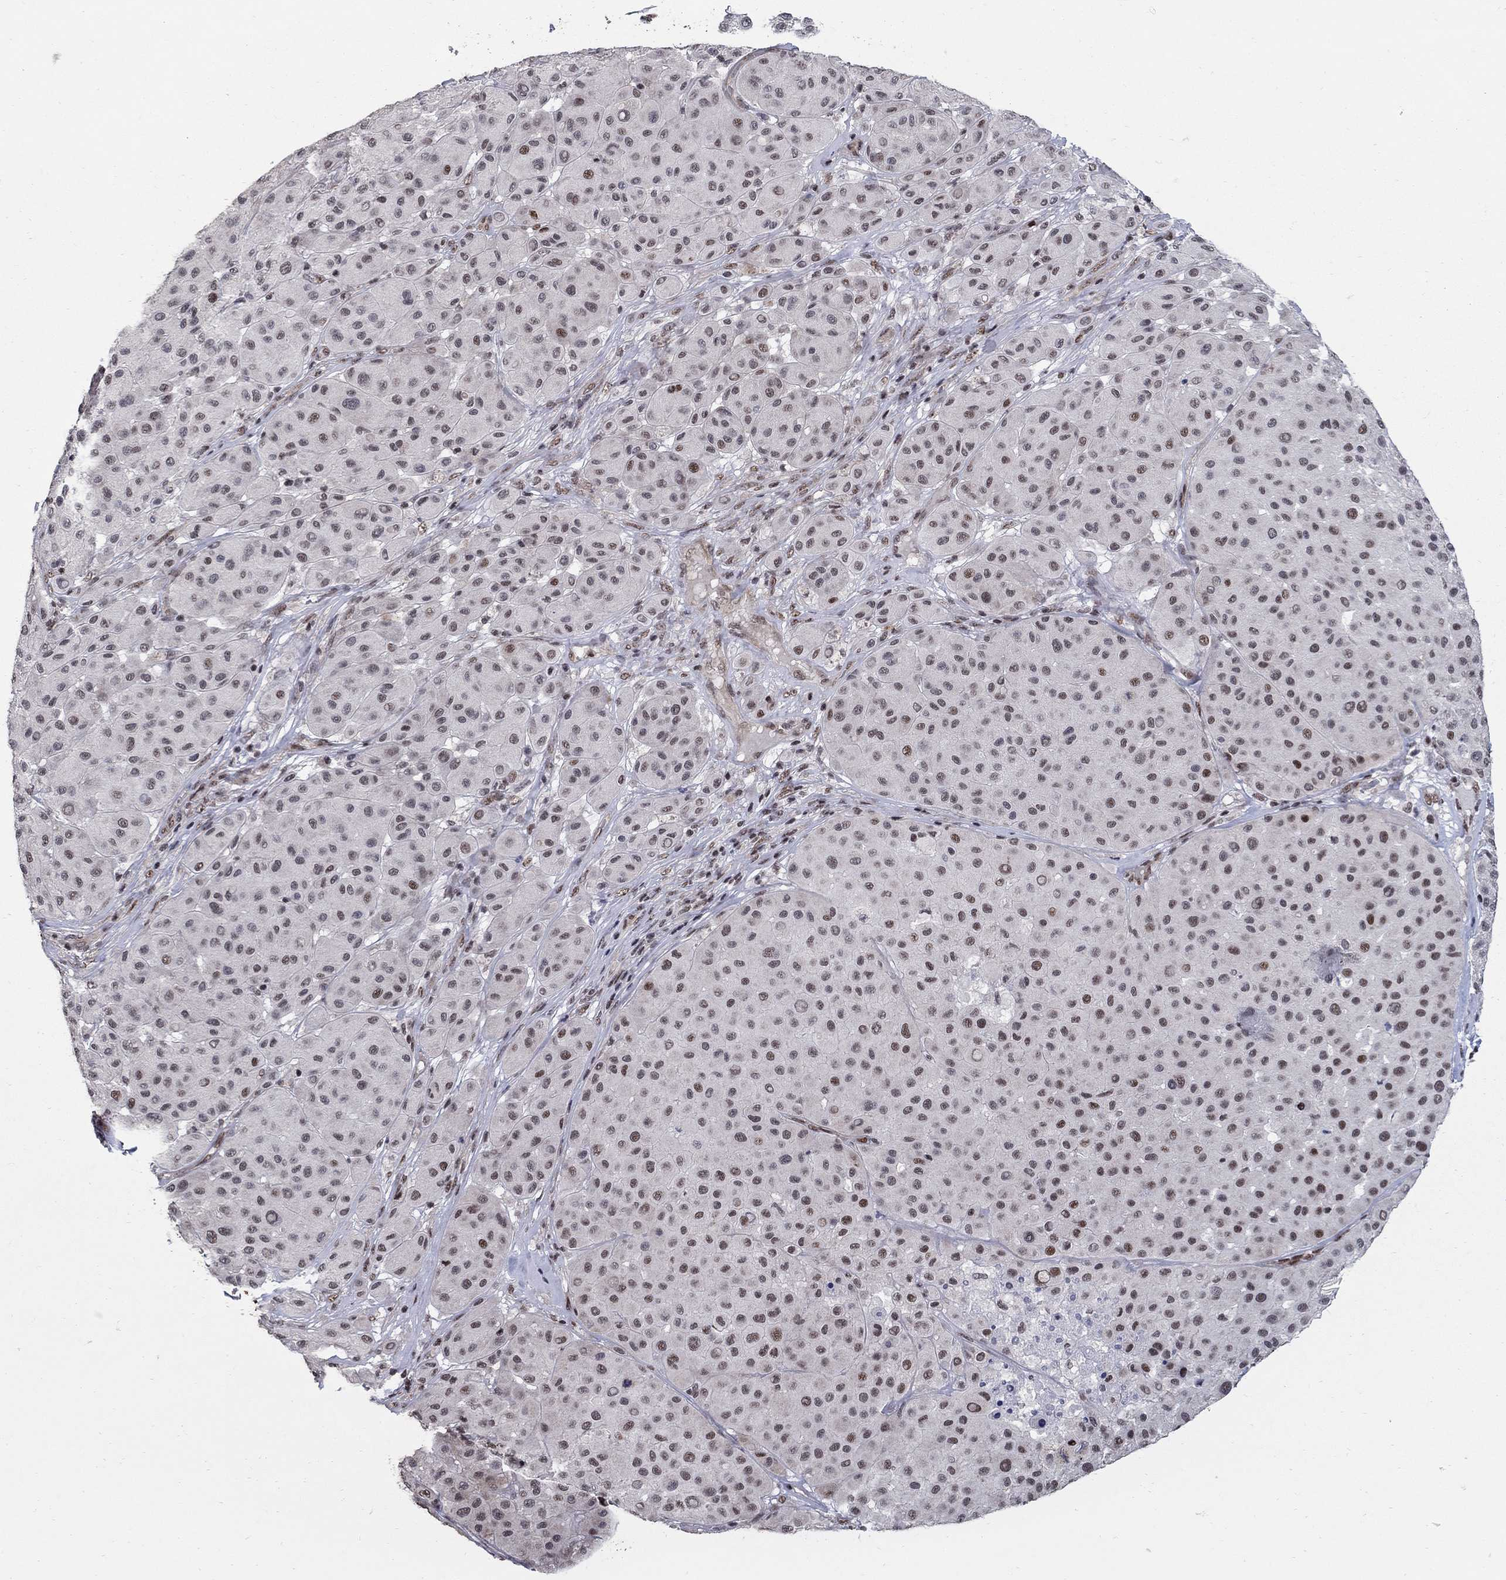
{"staining": {"intensity": "moderate", "quantity": "<25%", "location": "nuclear"}, "tissue": "melanoma", "cell_type": "Tumor cells", "image_type": "cancer", "snomed": [{"axis": "morphology", "description": "Malignant melanoma, Metastatic site"}, {"axis": "topography", "description": "Smooth muscle"}], "caption": "An image of human malignant melanoma (metastatic site) stained for a protein reveals moderate nuclear brown staining in tumor cells.", "gene": "PNISR", "patient": {"sex": "male", "age": 41}}